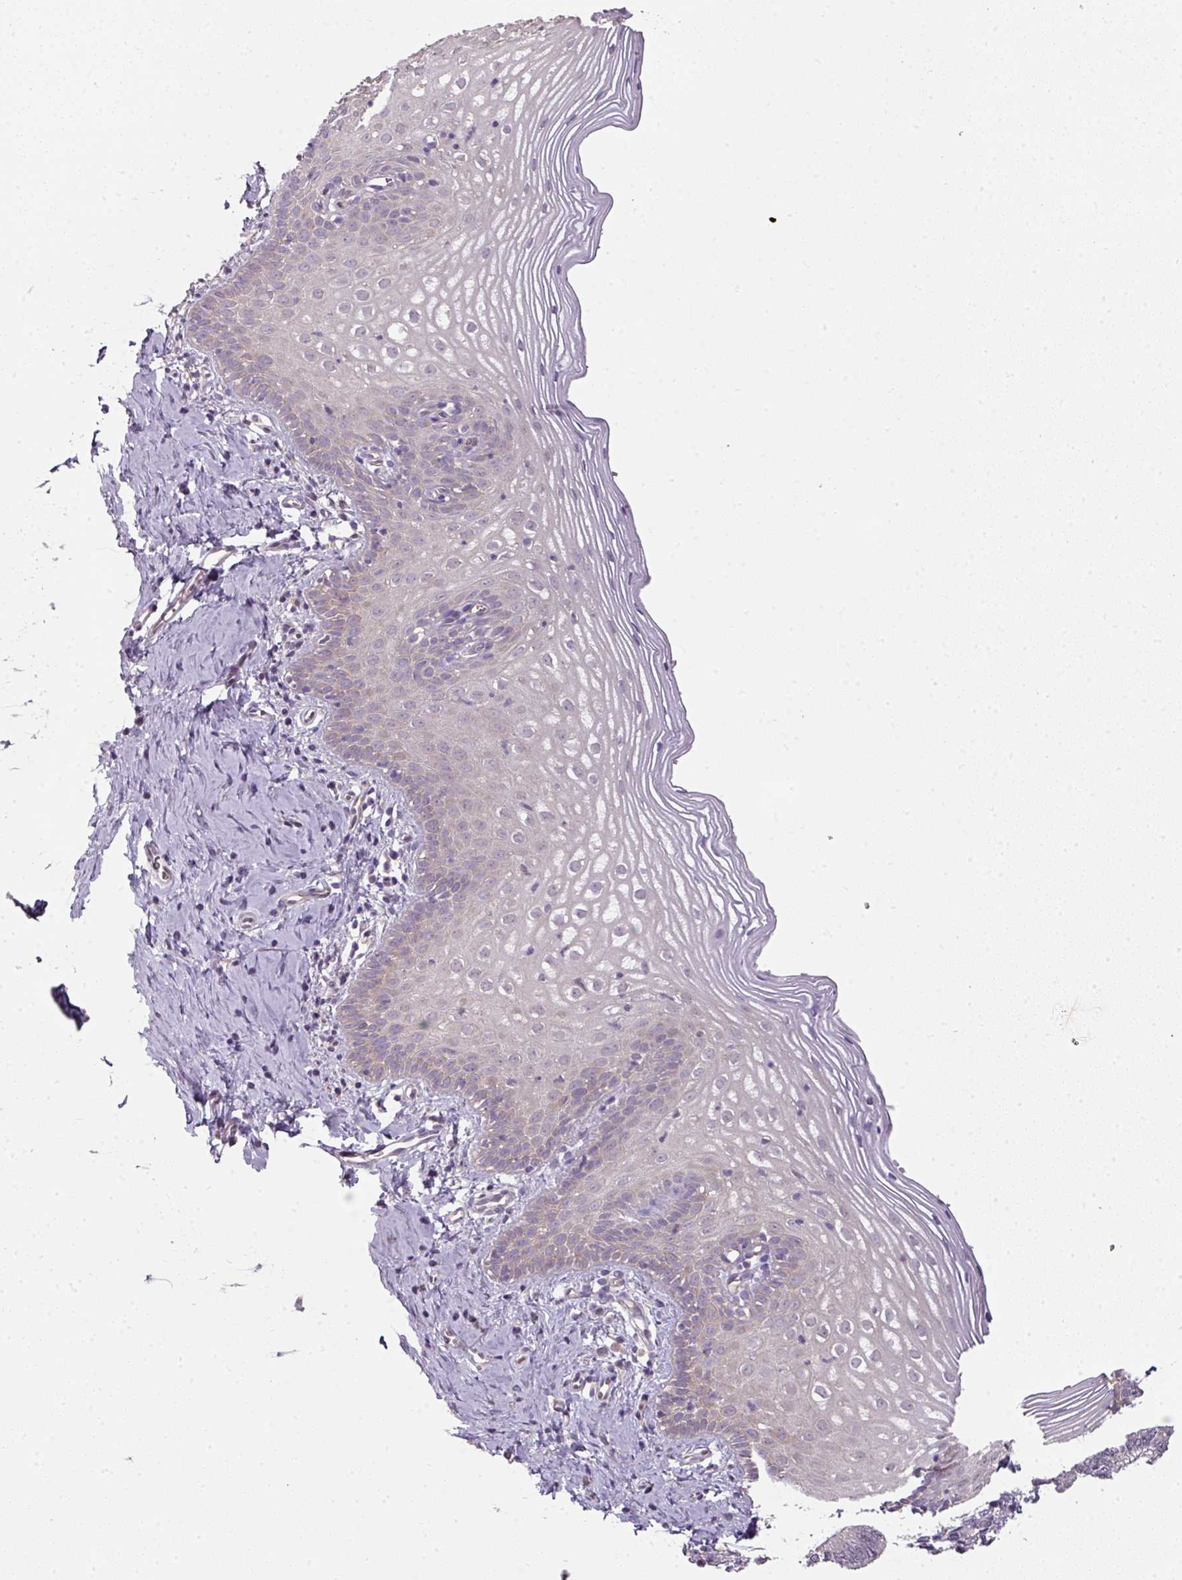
{"staining": {"intensity": "weak", "quantity": "25%-75%", "location": "cytoplasmic/membranous"}, "tissue": "cervix", "cell_type": "Glandular cells", "image_type": "normal", "snomed": [{"axis": "morphology", "description": "Normal tissue, NOS"}, {"axis": "topography", "description": "Cervix"}], "caption": "An image of human cervix stained for a protein displays weak cytoplasmic/membranous brown staining in glandular cells.", "gene": "C19orf33", "patient": {"sex": "female", "age": 44}}